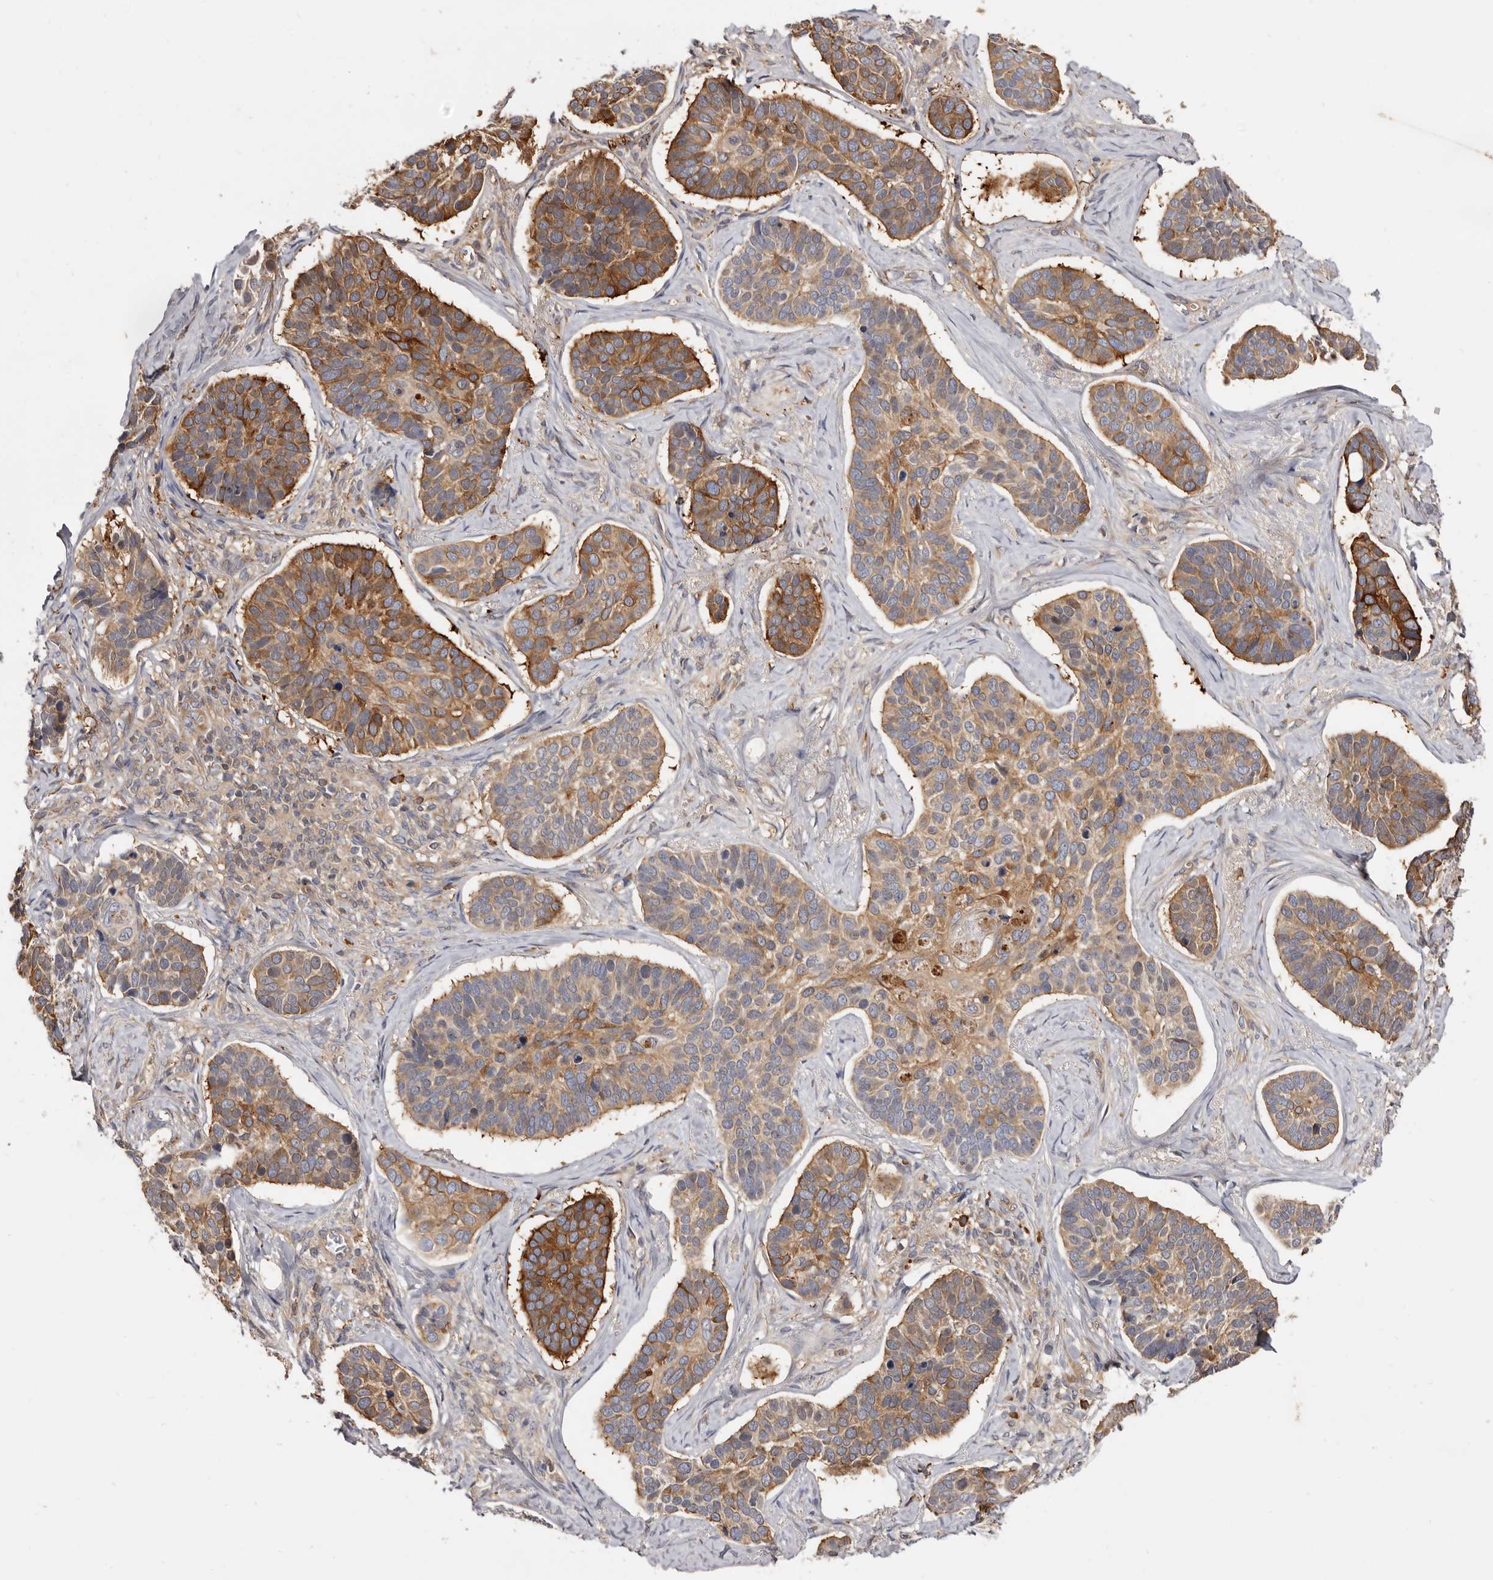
{"staining": {"intensity": "moderate", "quantity": ">75%", "location": "cytoplasmic/membranous"}, "tissue": "skin cancer", "cell_type": "Tumor cells", "image_type": "cancer", "snomed": [{"axis": "morphology", "description": "Basal cell carcinoma"}, {"axis": "topography", "description": "Skin"}], "caption": "An IHC photomicrograph of tumor tissue is shown. Protein staining in brown shows moderate cytoplasmic/membranous positivity in skin cancer within tumor cells.", "gene": "ADAMTS20", "patient": {"sex": "male", "age": 62}}